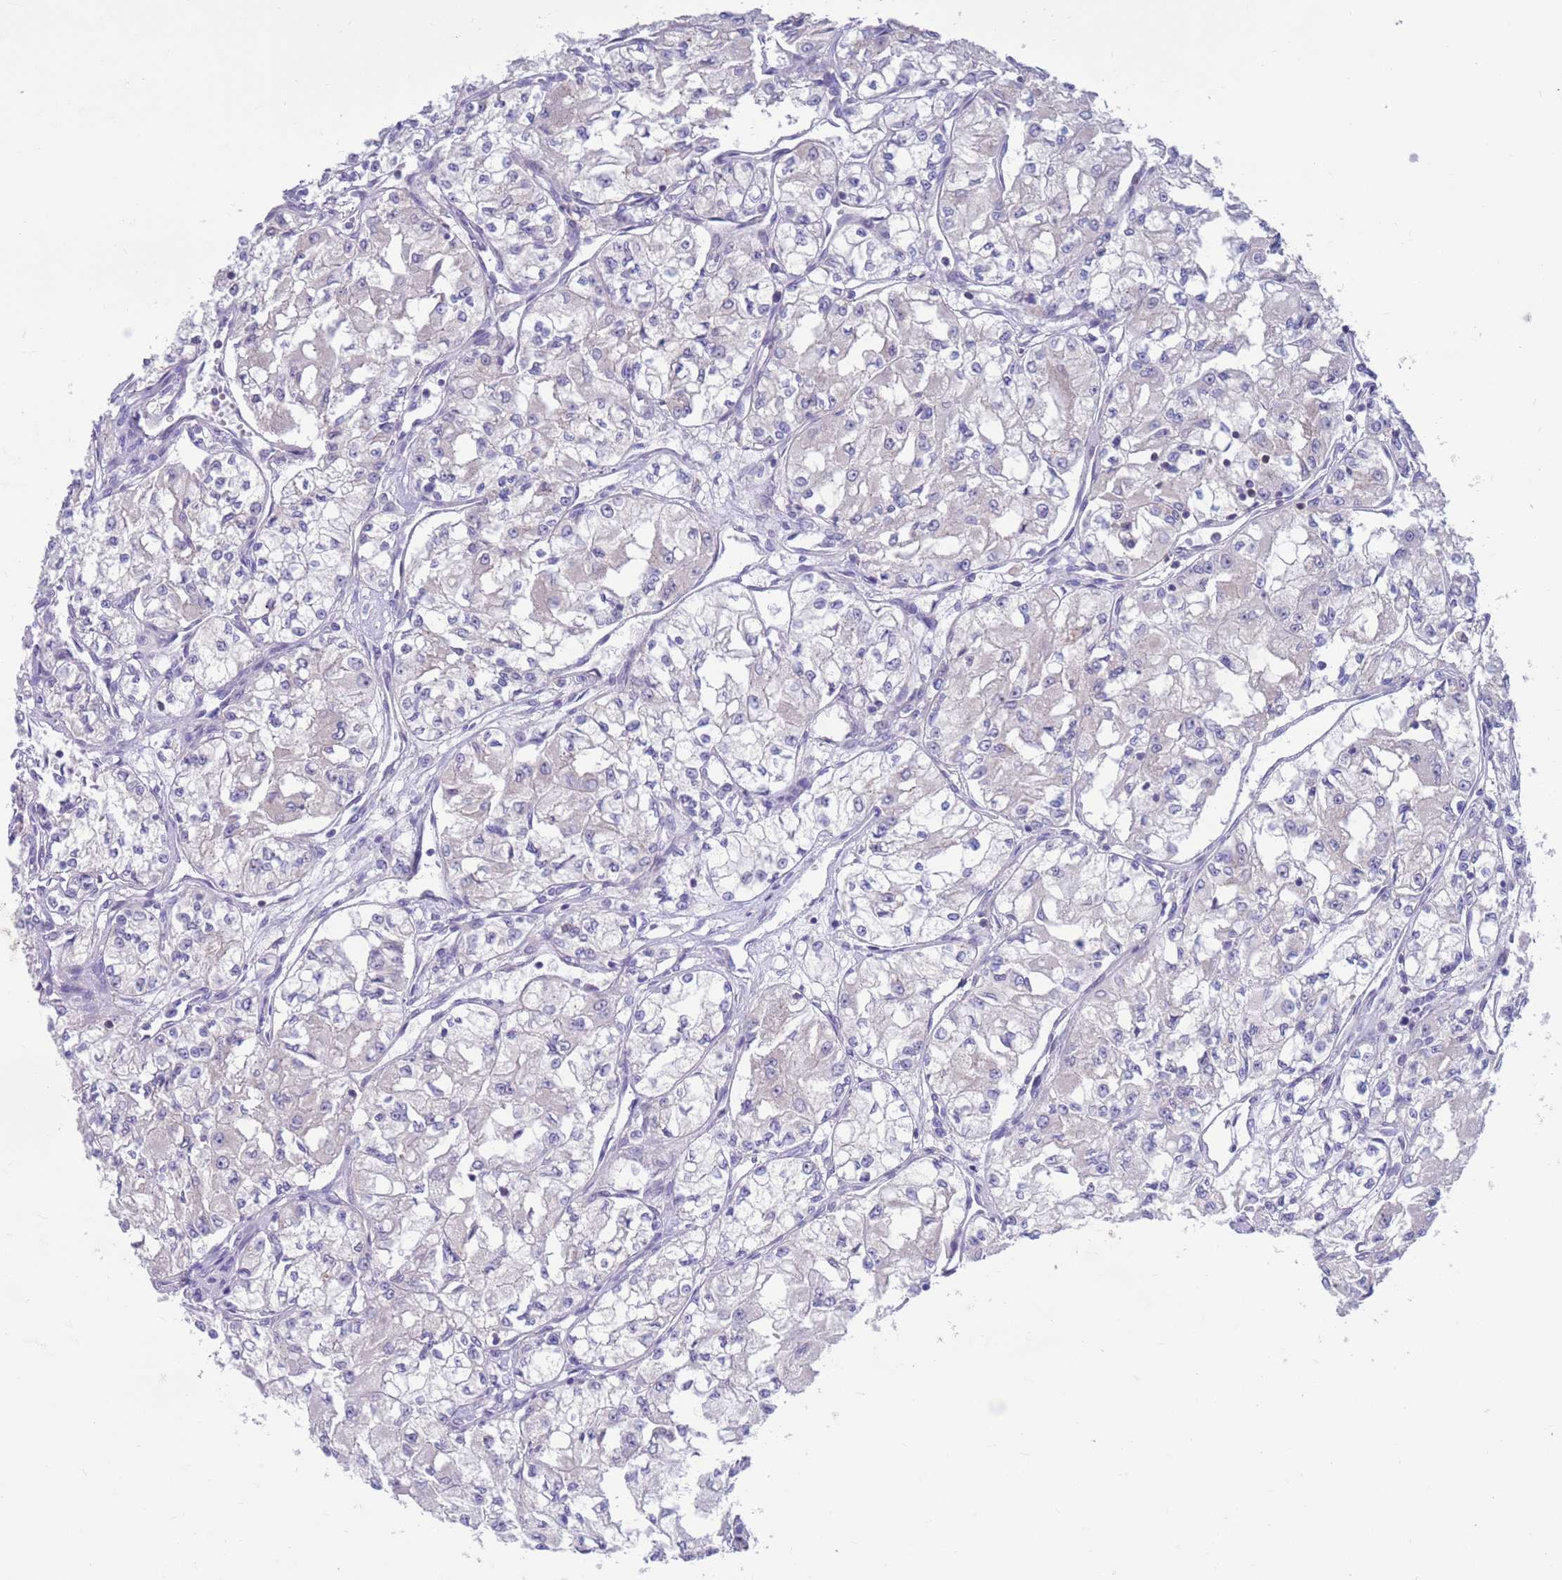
{"staining": {"intensity": "negative", "quantity": "none", "location": "none"}, "tissue": "renal cancer", "cell_type": "Tumor cells", "image_type": "cancer", "snomed": [{"axis": "morphology", "description": "Adenocarcinoma, NOS"}, {"axis": "topography", "description": "Kidney"}], "caption": "Immunohistochemical staining of renal adenocarcinoma exhibits no significant expression in tumor cells. Brightfield microscopy of IHC stained with DAB (3,3'-diaminobenzidine) (brown) and hematoxylin (blue), captured at high magnification.", "gene": "KLHL29", "patient": {"sex": "male", "age": 59}}